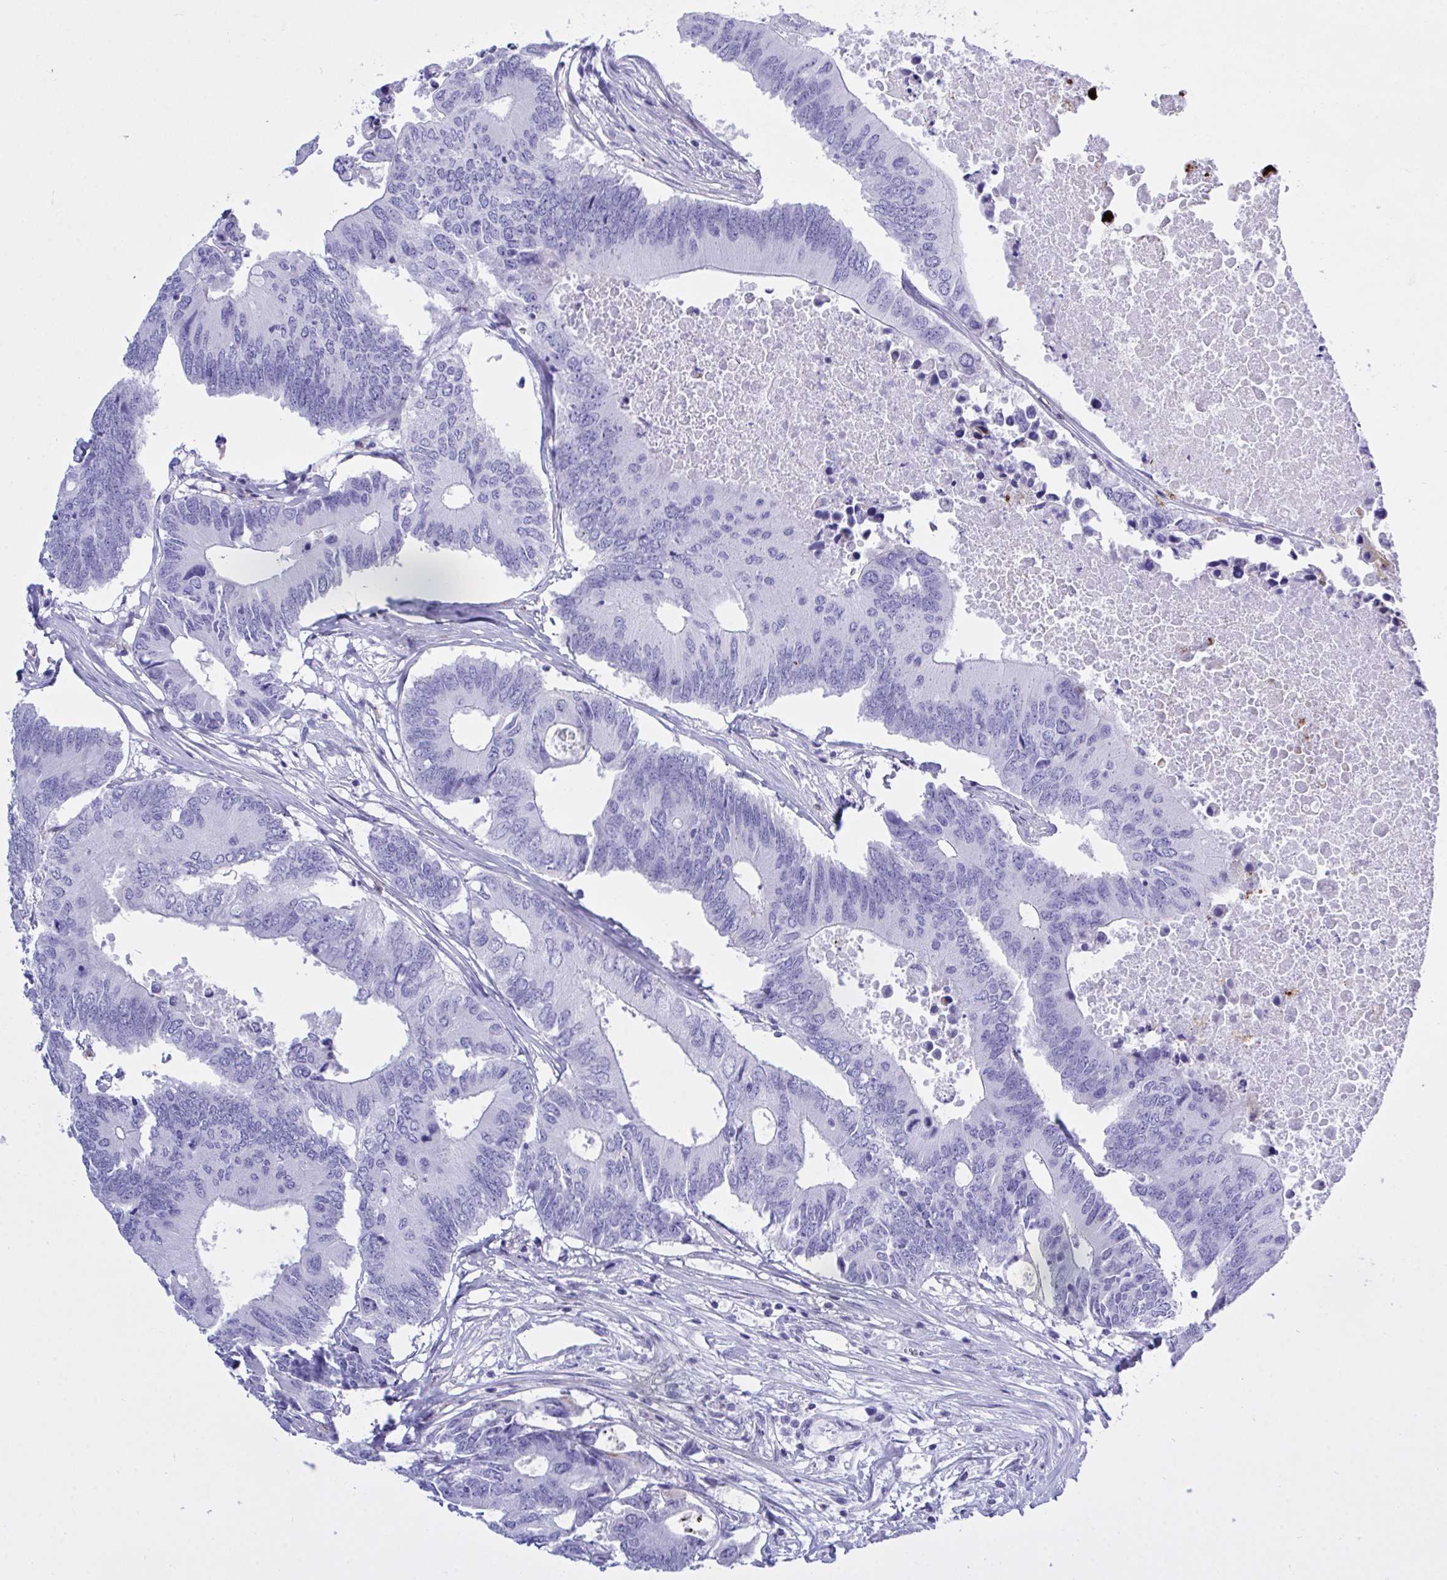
{"staining": {"intensity": "negative", "quantity": "none", "location": "none"}, "tissue": "colorectal cancer", "cell_type": "Tumor cells", "image_type": "cancer", "snomed": [{"axis": "morphology", "description": "Adenocarcinoma, NOS"}, {"axis": "topography", "description": "Colon"}], "caption": "Photomicrograph shows no significant protein expression in tumor cells of adenocarcinoma (colorectal).", "gene": "BEX5", "patient": {"sex": "male", "age": 71}}